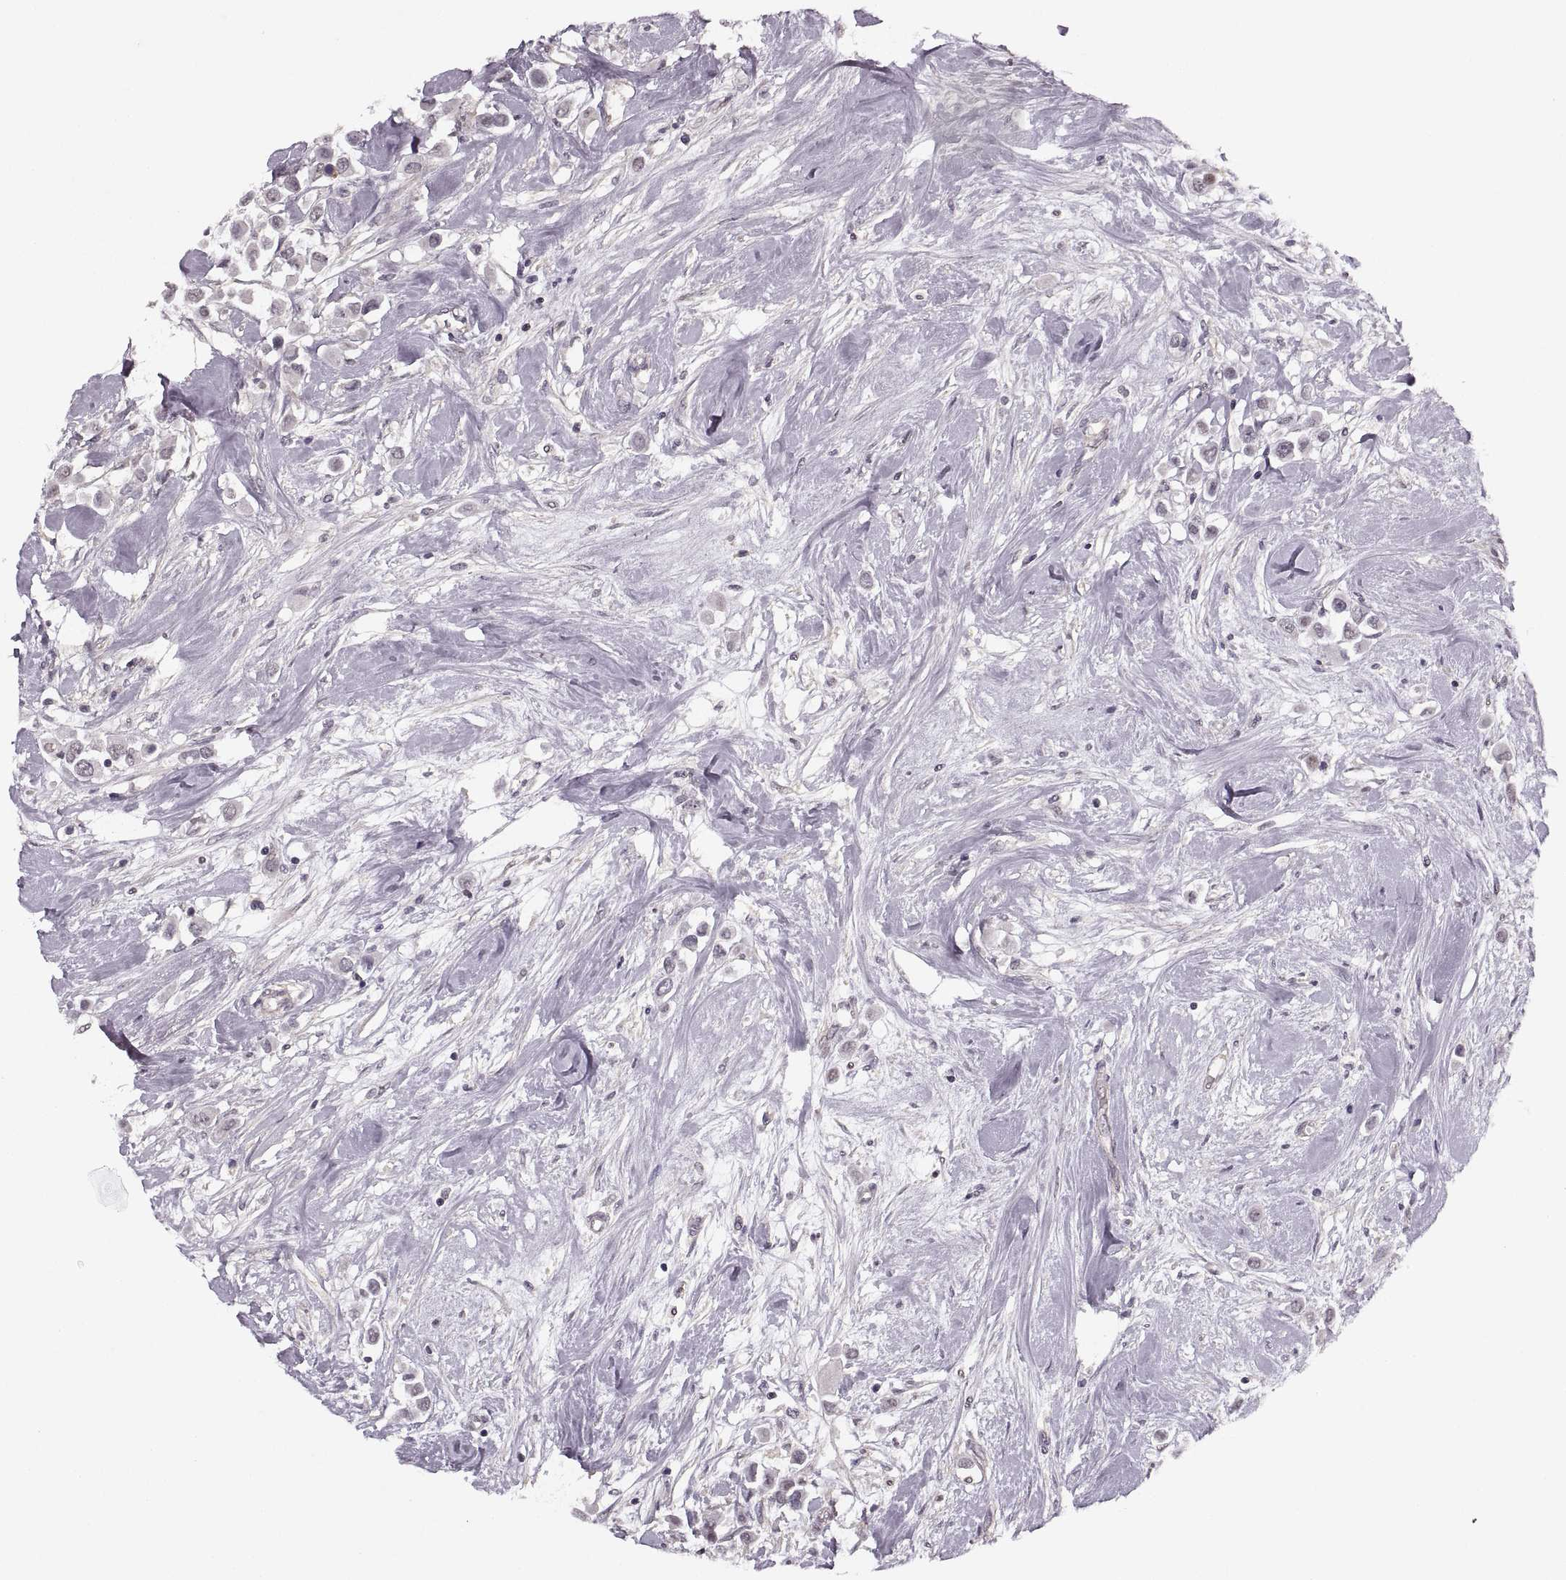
{"staining": {"intensity": "negative", "quantity": "none", "location": "none"}, "tissue": "breast cancer", "cell_type": "Tumor cells", "image_type": "cancer", "snomed": [{"axis": "morphology", "description": "Duct carcinoma"}, {"axis": "topography", "description": "Breast"}], "caption": "The immunohistochemistry image has no significant expression in tumor cells of infiltrating ductal carcinoma (breast) tissue.", "gene": "LUZP2", "patient": {"sex": "female", "age": 61}}